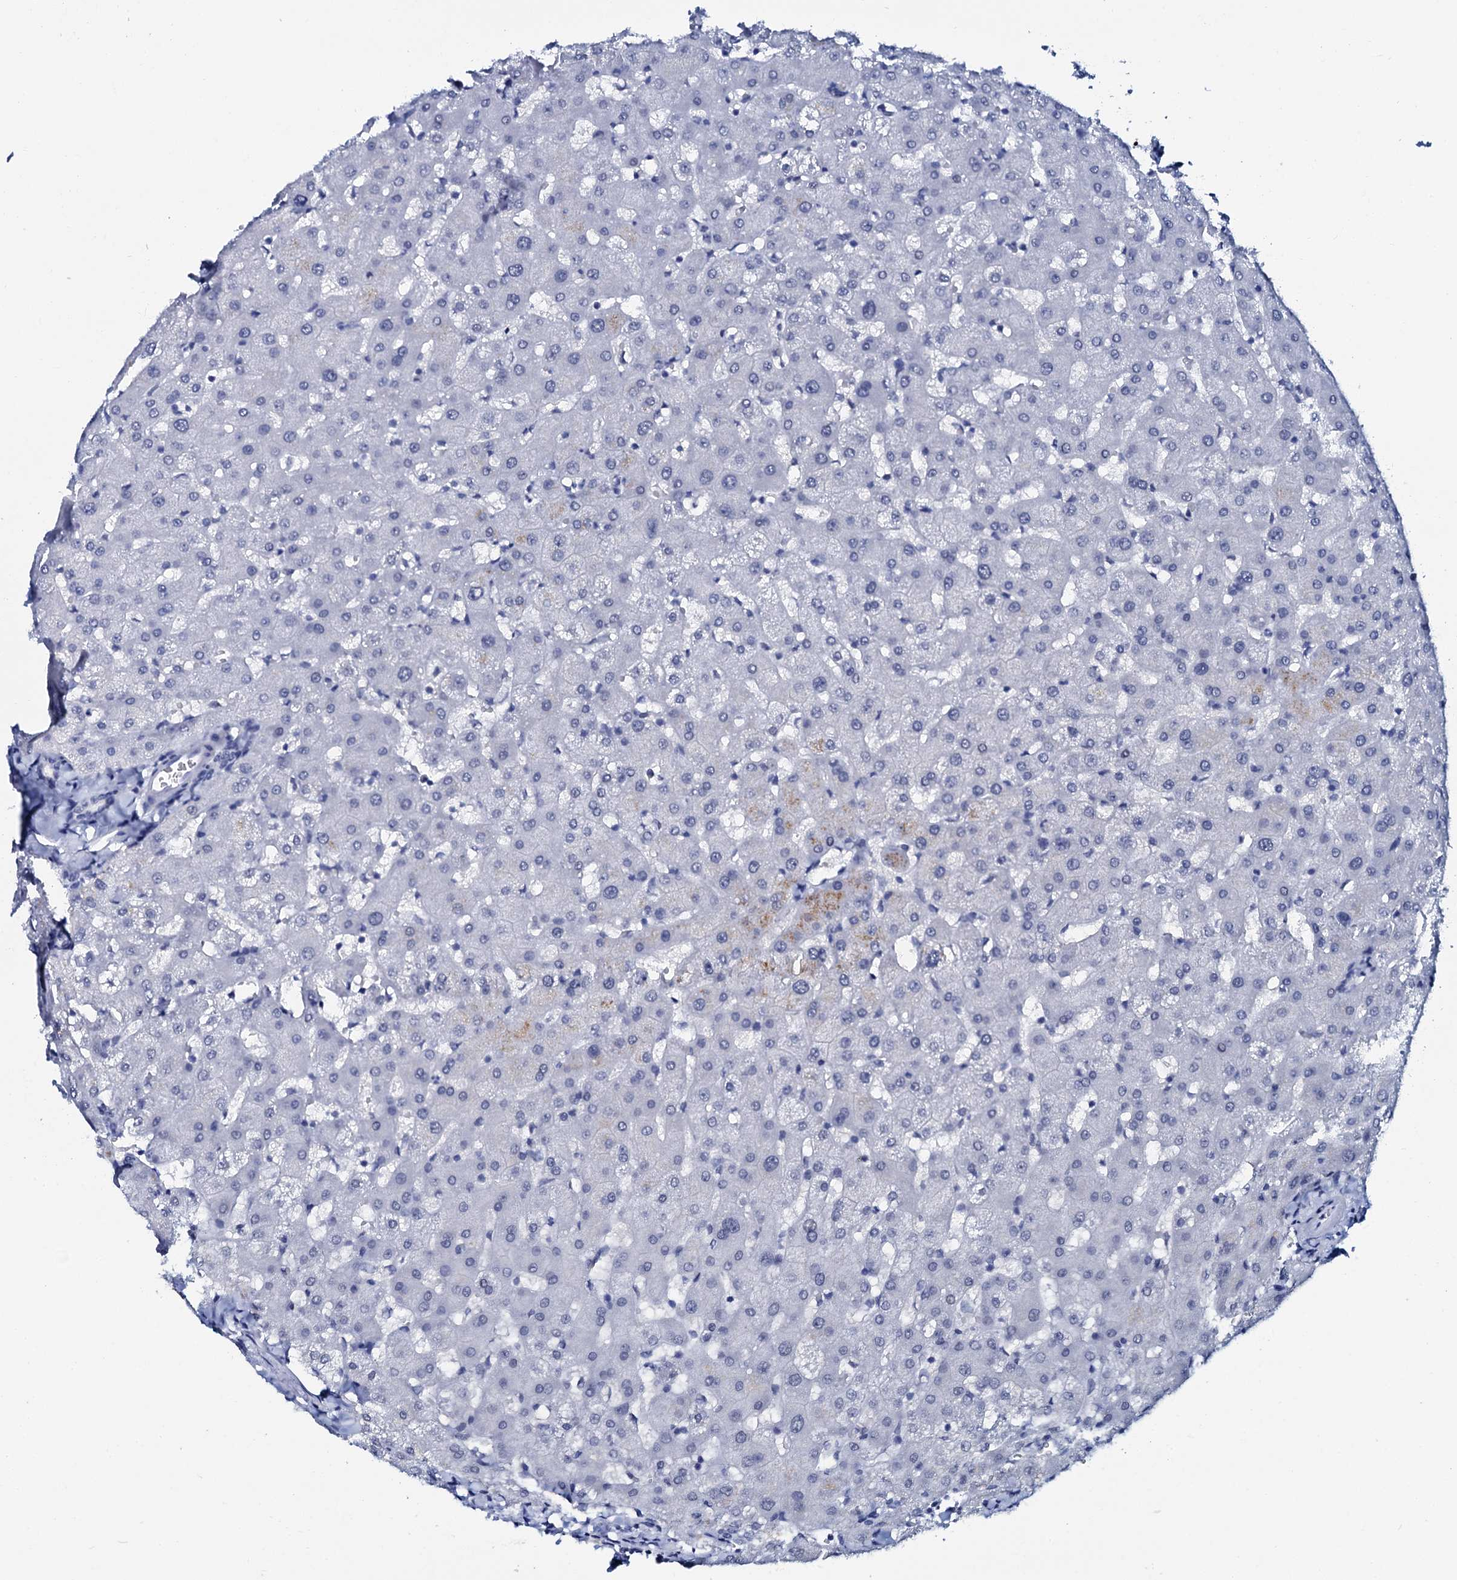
{"staining": {"intensity": "negative", "quantity": "none", "location": "none"}, "tissue": "liver", "cell_type": "Cholangiocytes", "image_type": "normal", "snomed": [{"axis": "morphology", "description": "Normal tissue, NOS"}, {"axis": "topography", "description": "Liver"}], "caption": "DAB (3,3'-diaminobenzidine) immunohistochemical staining of normal liver shows no significant positivity in cholangiocytes. Nuclei are stained in blue.", "gene": "SPATA19", "patient": {"sex": "female", "age": 63}}